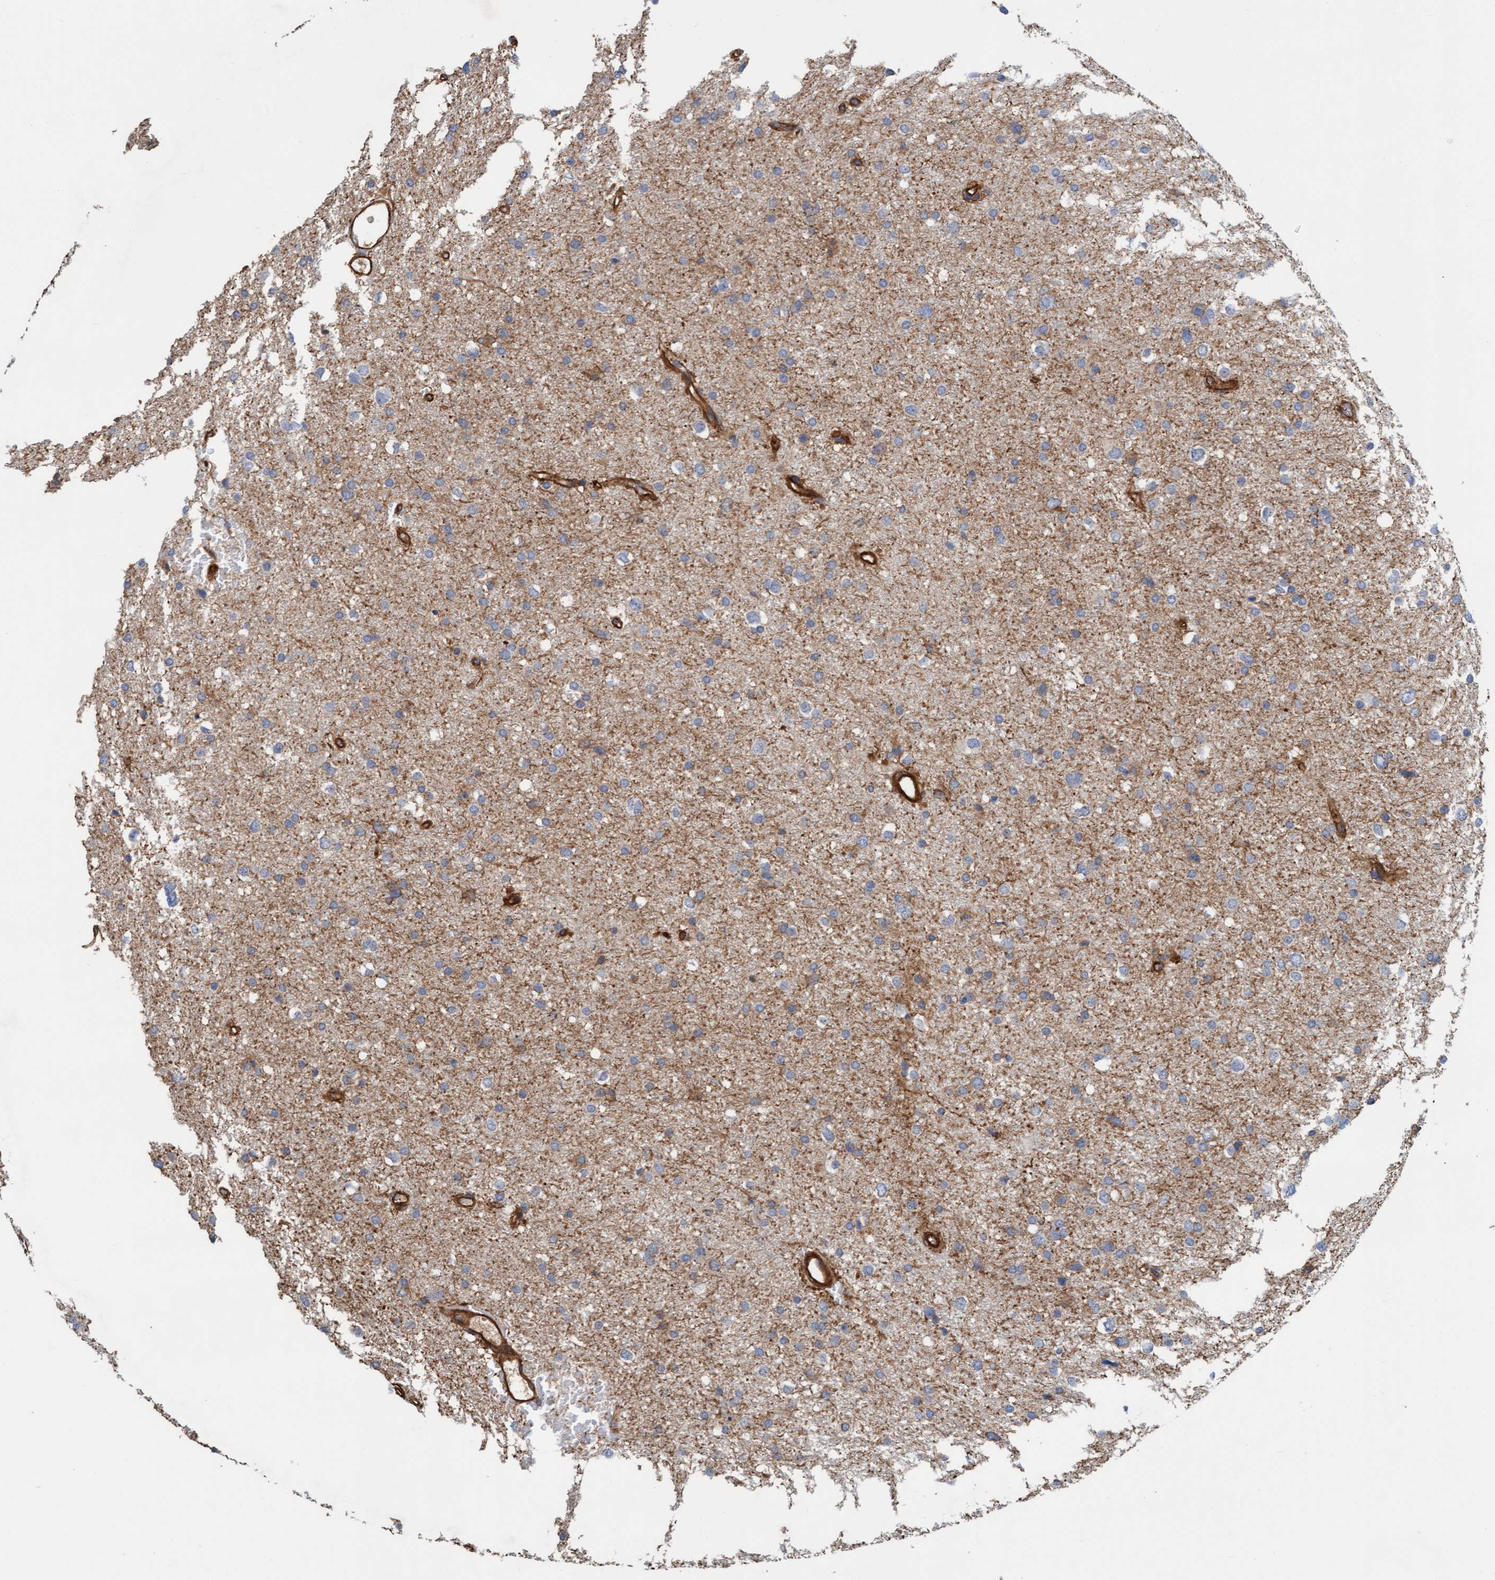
{"staining": {"intensity": "weak", "quantity": "25%-75%", "location": "cytoplasmic/membranous"}, "tissue": "glioma", "cell_type": "Tumor cells", "image_type": "cancer", "snomed": [{"axis": "morphology", "description": "Glioma, malignant, Low grade"}, {"axis": "topography", "description": "Brain"}], "caption": "Tumor cells exhibit low levels of weak cytoplasmic/membranous staining in approximately 25%-75% of cells in human glioma.", "gene": "STXBP4", "patient": {"sex": "female", "age": 37}}